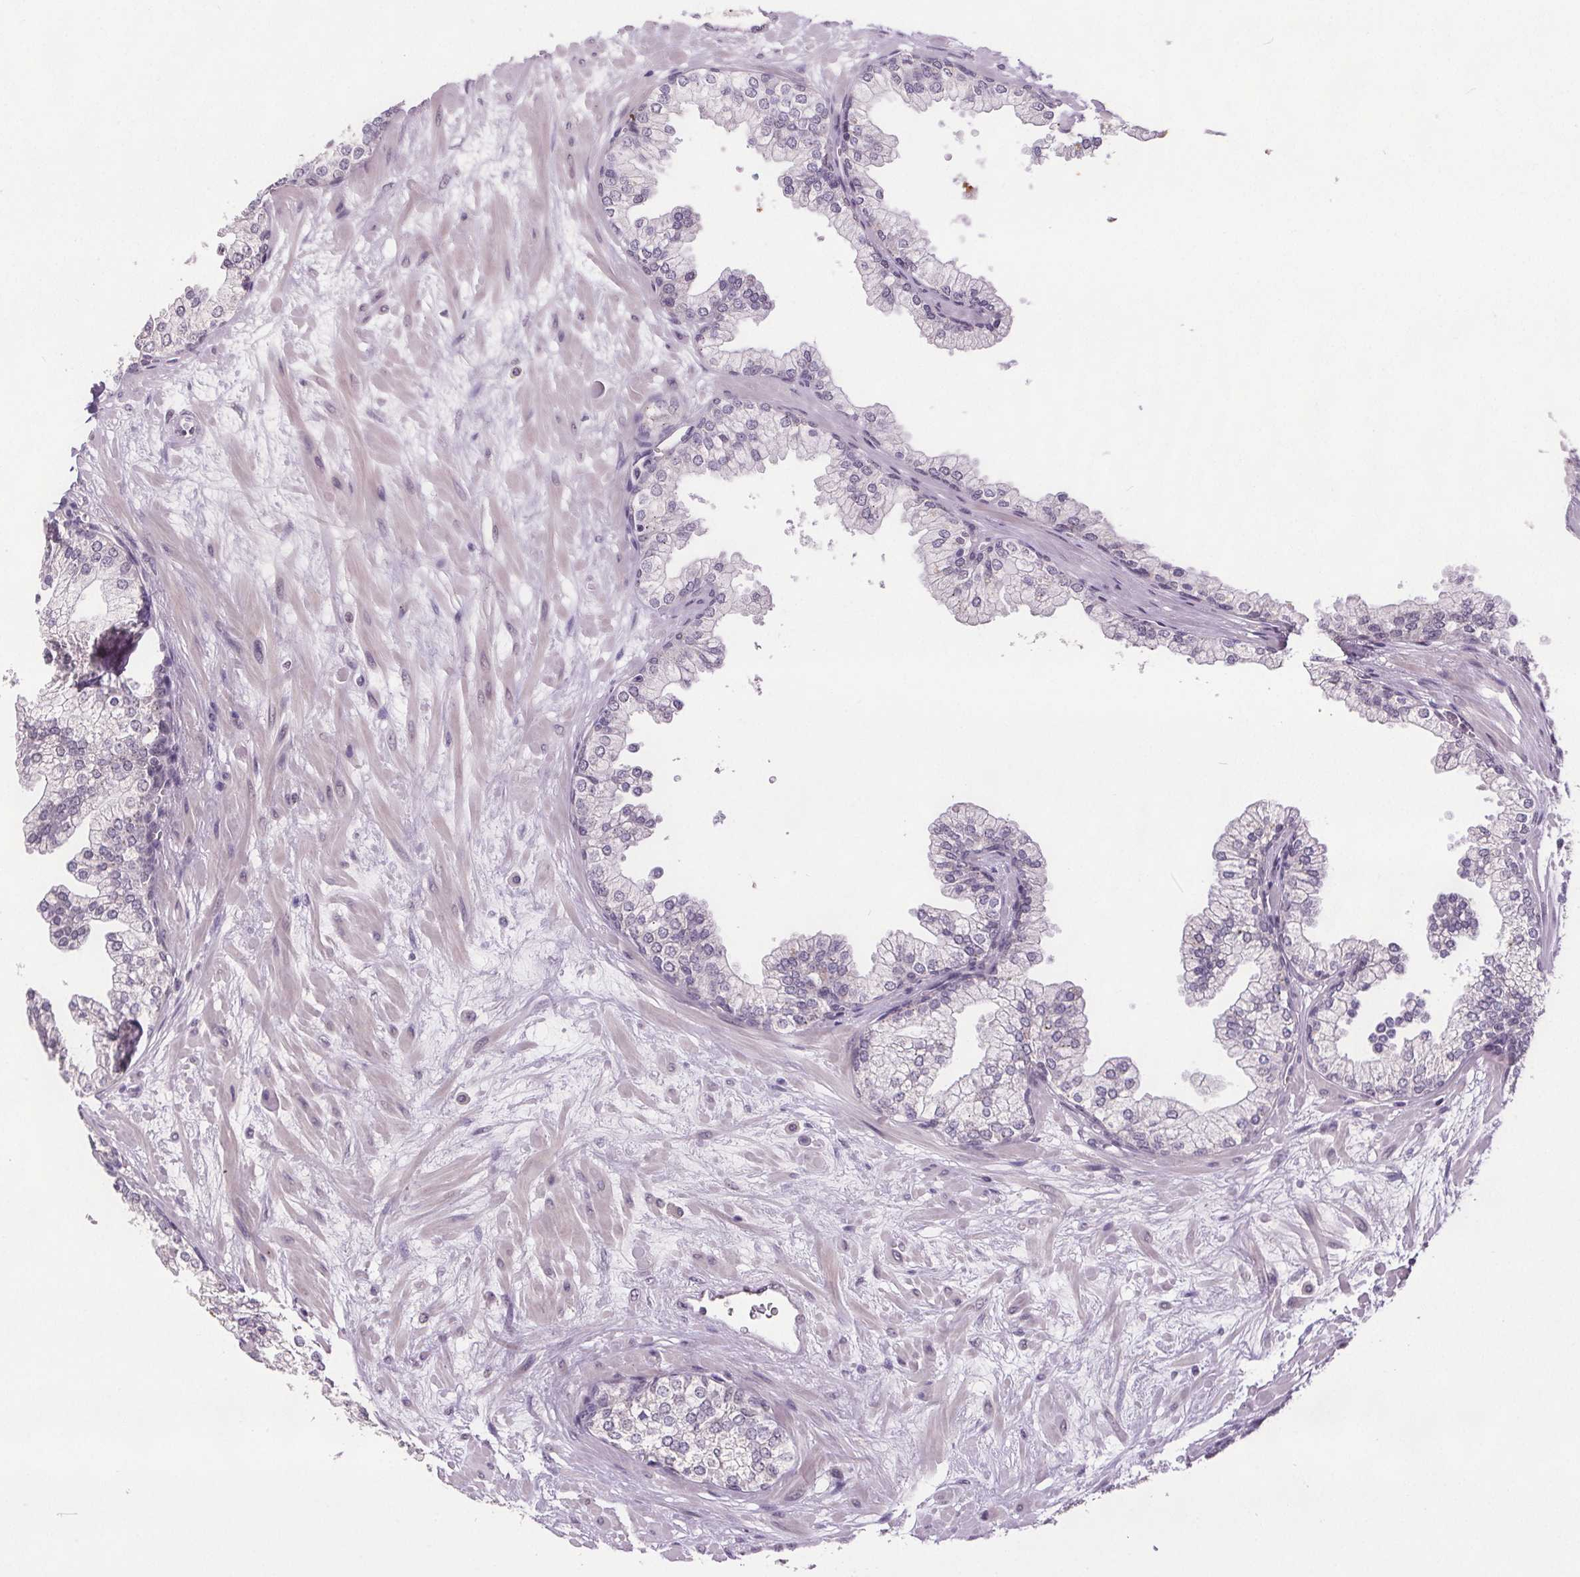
{"staining": {"intensity": "negative", "quantity": "none", "location": "none"}, "tissue": "prostate", "cell_type": "Glandular cells", "image_type": "normal", "snomed": [{"axis": "morphology", "description": "Normal tissue, NOS"}, {"axis": "topography", "description": "Prostate"}, {"axis": "topography", "description": "Peripheral nerve tissue"}], "caption": "IHC of normal human prostate reveals no staining in glandular cells. (DAB immunohistochemistry visualized using brightfield microscopy, high magnification).", "gene": "CENPF", "patient": {"sex": "male", "age": 61}}